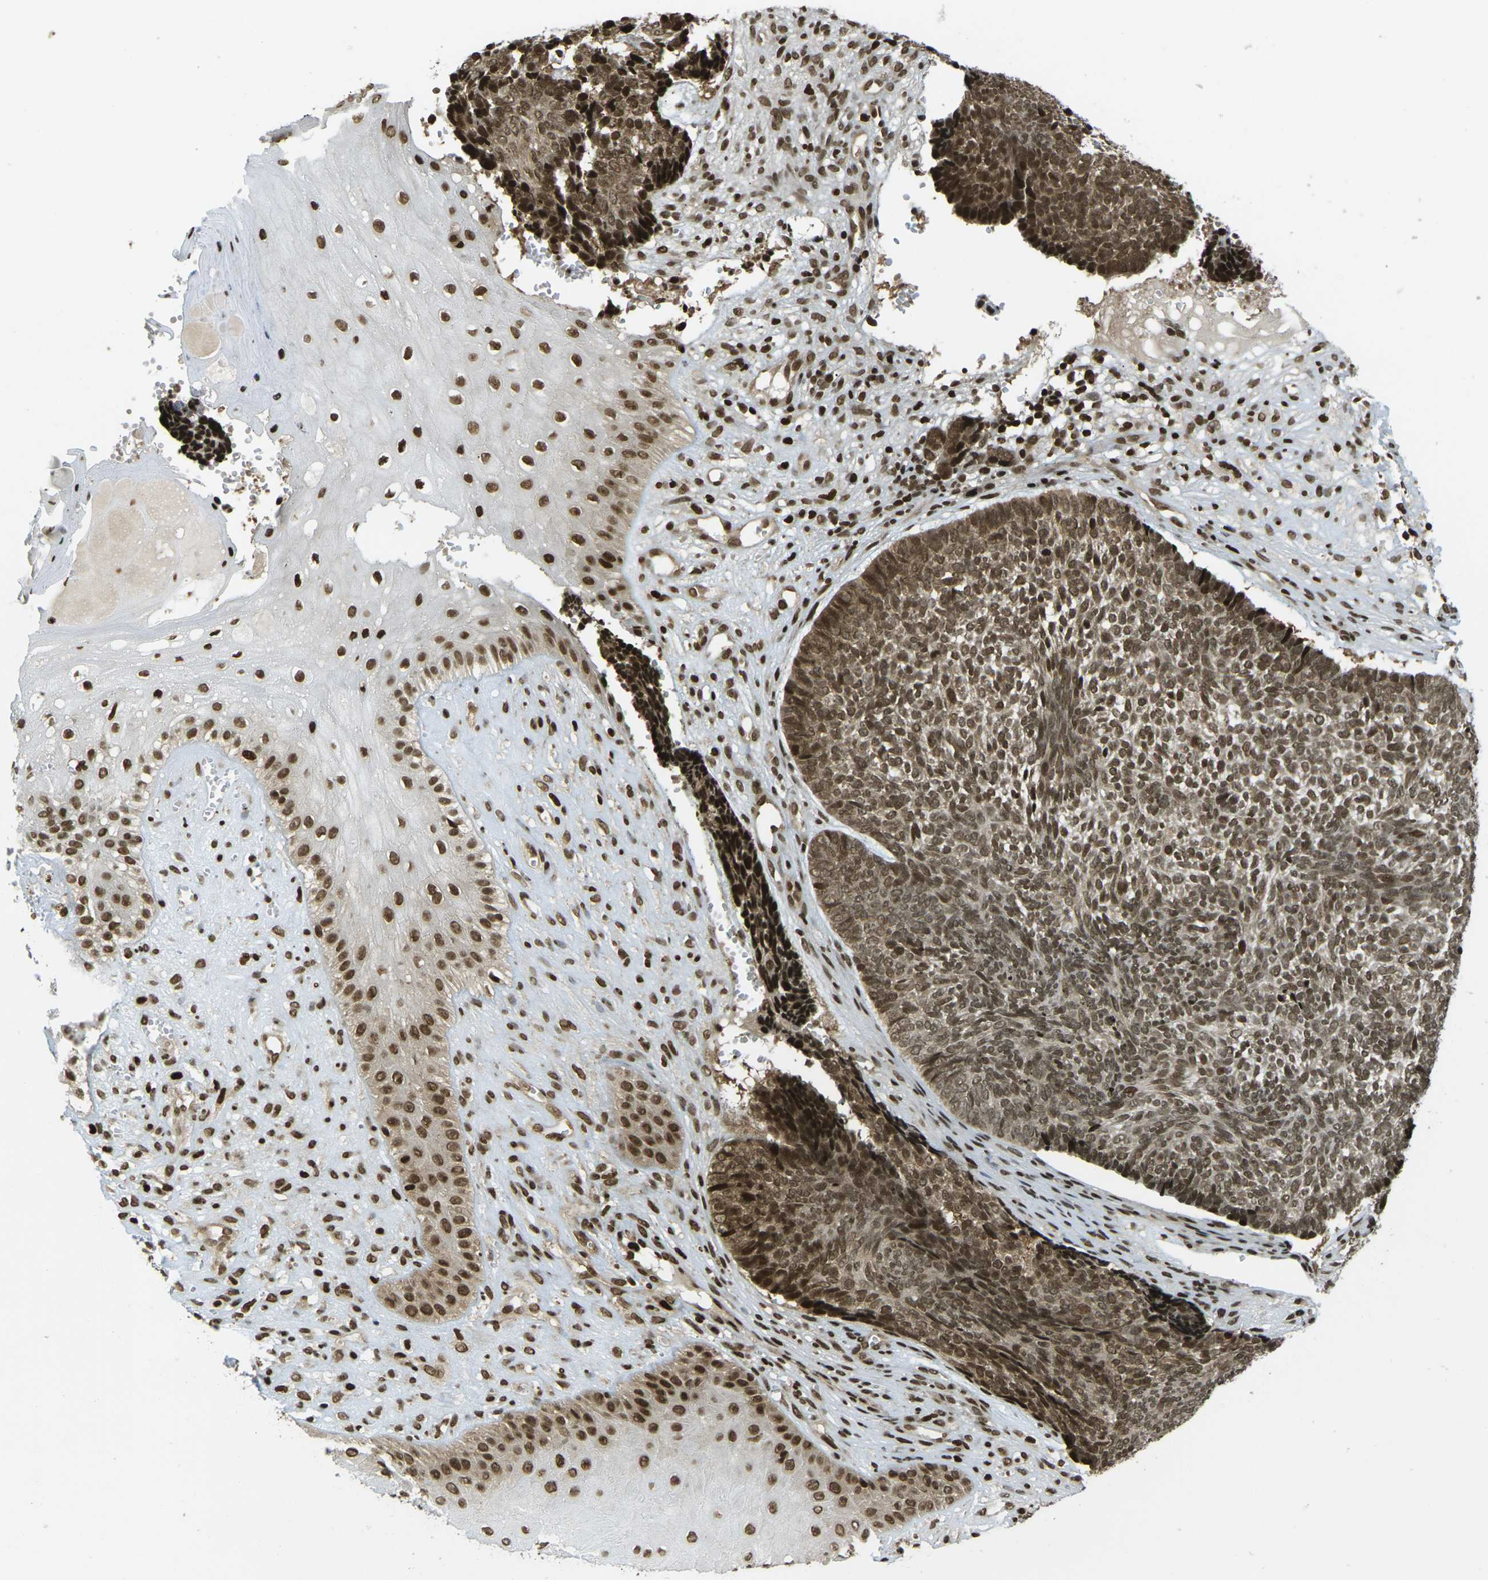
{"staining": {"intensity": "moderate", "quantity": ">75%", "location": "cytoplasmic/membranous,nuclear"}, "tissue": "skin cancer", "cell_type": "Tumor cells", "image_type": "cancer", "snomed": [{"axis": "morphology", "description": "Basal cell carcinoma"}, {"axis": "topography", "description": "Skin"}], "caption": "Human basal cell carcinoma (skin) stained for a protein (brown) demonstrates moderate cytoplasmic/membranous and nuclear positive staining in approximately >75% of tumor cells.", "gene": "RUVBL2", "patient": {"sex": "male", "age": 84}}